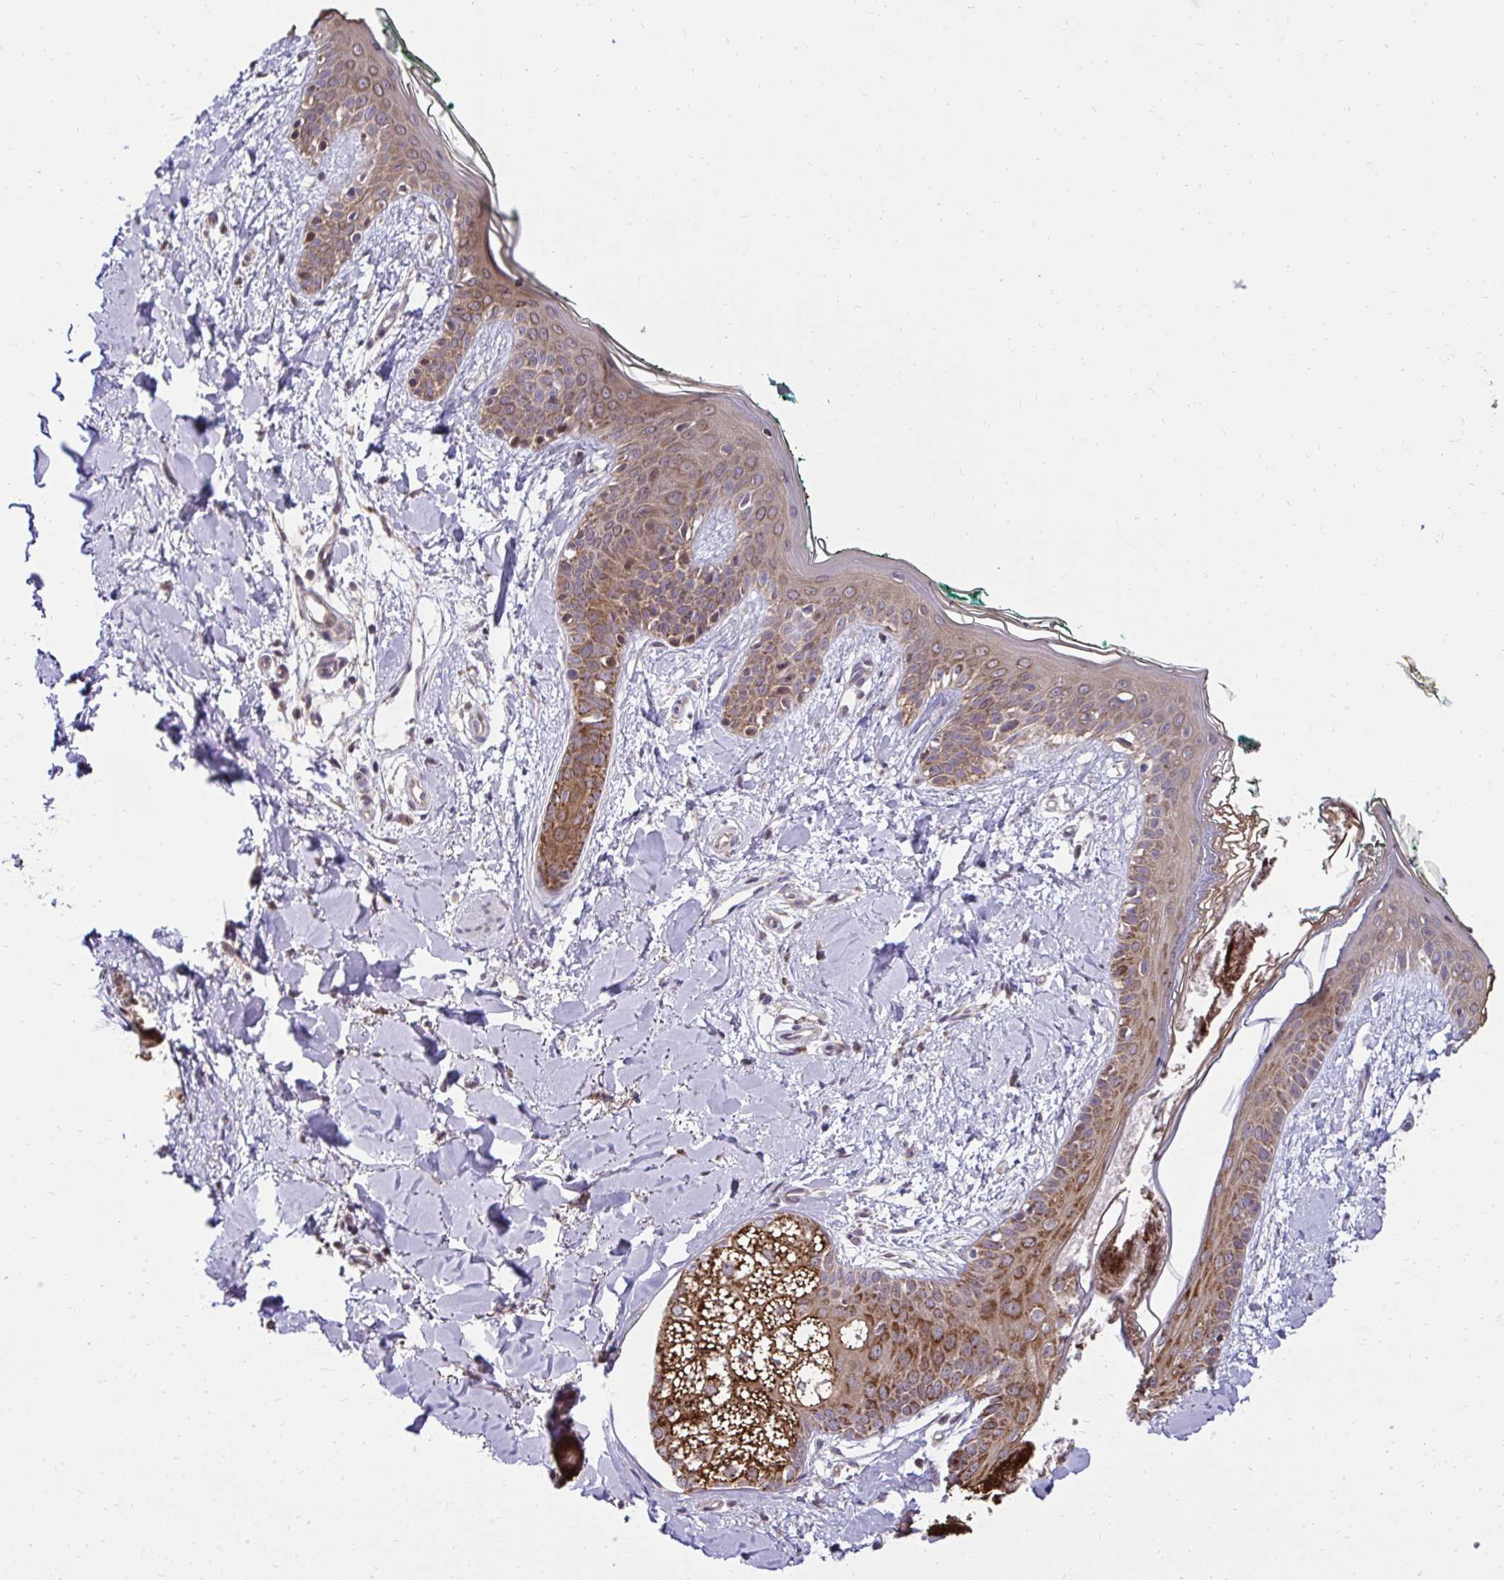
{"staining": {"intensity": "moderate", "quantity": ">75%", "location": "cytoplasmic/membranous"}, "tissue": "skin", "cell_type": "Fibroblasts", "image_type": "normal", "snomed": [{"axis": "morphology", "description": "Normal tissue, NOS"}, {"axis": "topography", "description": "Skin"}], "caption": "A brown stain labels moderate cytoplasmic/membranous expression of a protein in fibroblasts of benign human skin. The staining was performed using DAB to visualize the protein expression in brown, while the nuclei were stained in blue with hematoxylin (Magnification: 20x).", "gene": "RDH14", "patient": {"sex": "female", "age": 34}}